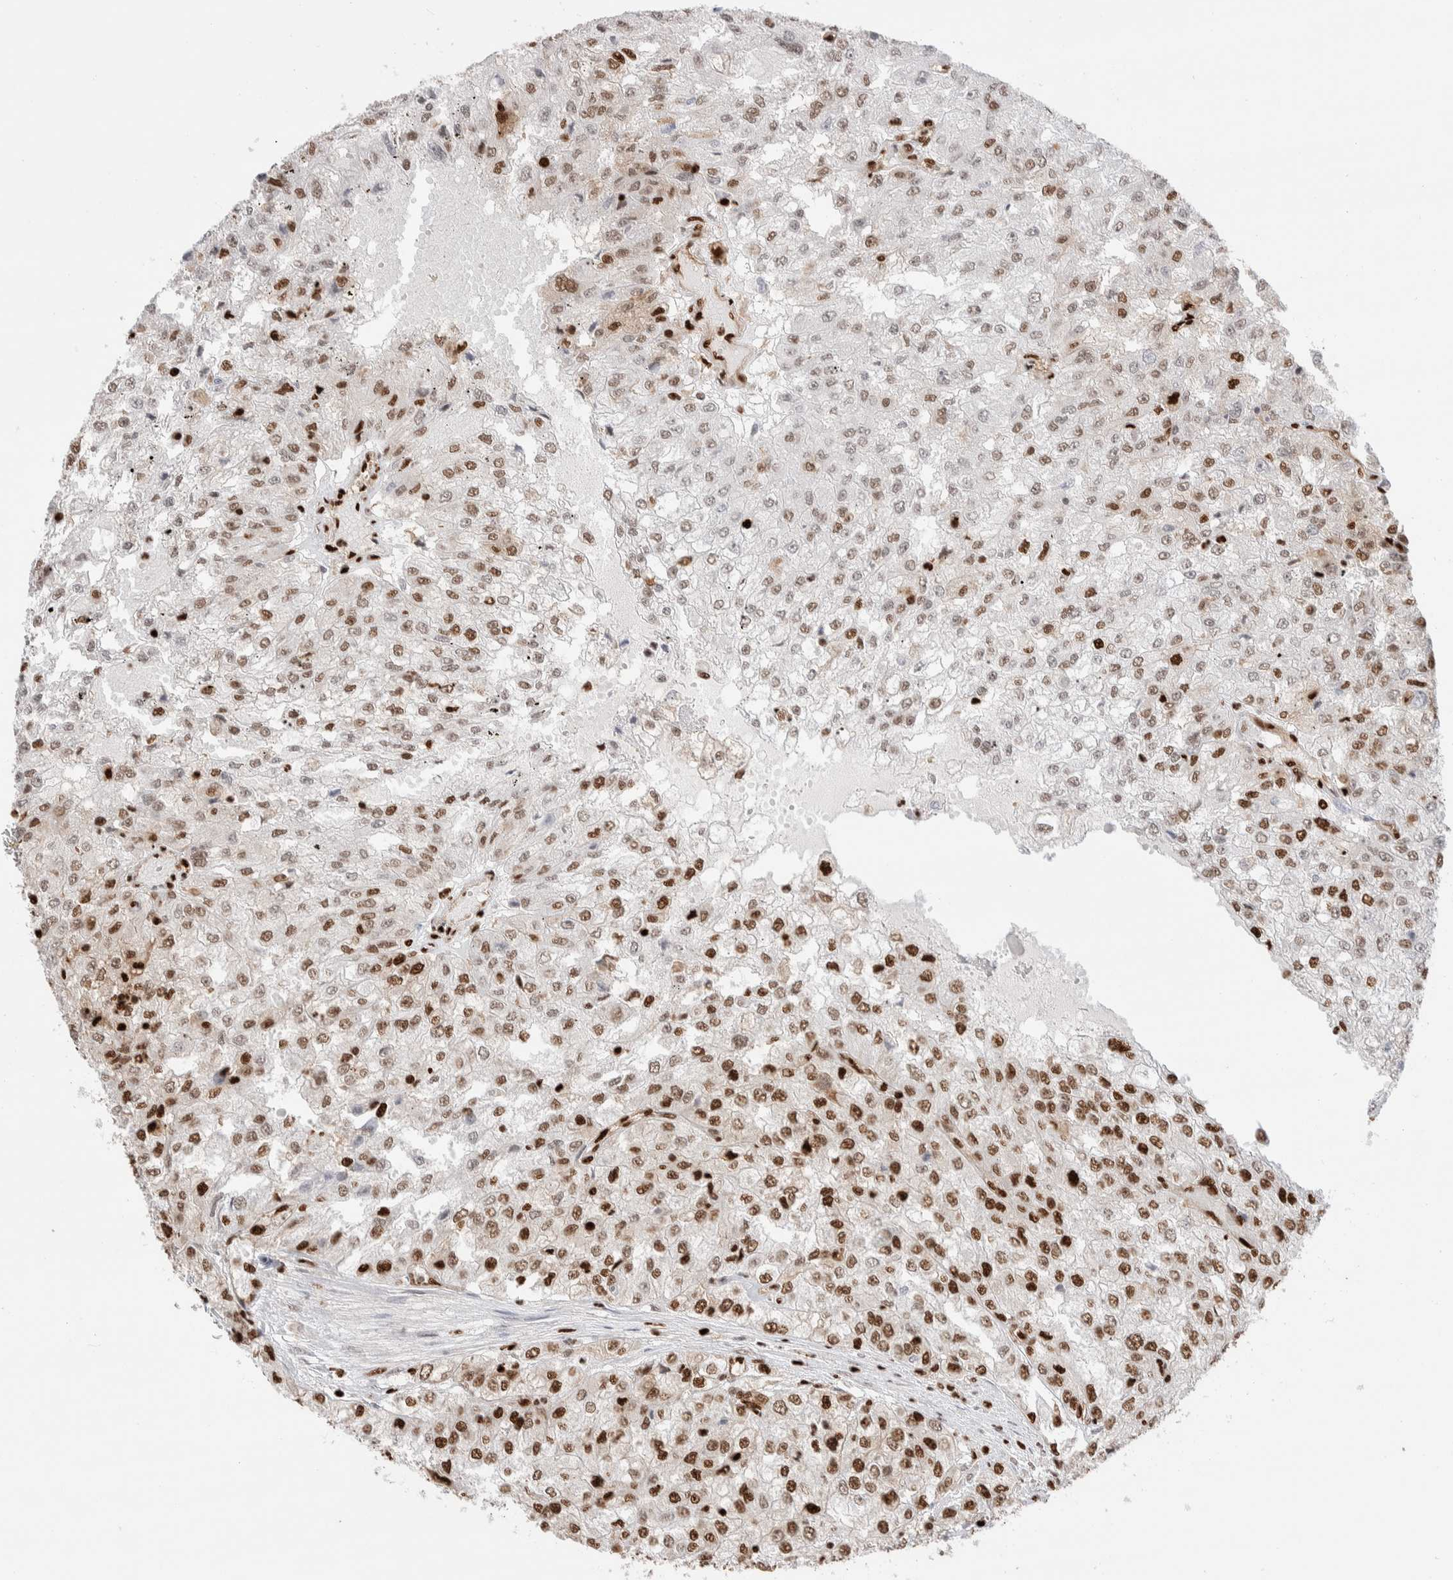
{"staining": {"intensity": "strong", "quantity": "25%-75%", "location": "nuclear"}, "tissue": "renal cancer", "cell_type": "Tumor cells", "image_type": "cancer", "snomed": [{"axis": "morphology", "description": "Adenocarcinoma, NOS"}, {"axis": "topography", "description": "Kidney"}], "caption": "IHC photomicrograph of renal cancer (adenocarcinoma) stained for a protein (brown), which displays high levels of strong nuclear expression in about 25%-75% of tumor cells.", "gene": "RNASEK-C17orf49", "patient": {"sex": "female", "age": 54}}